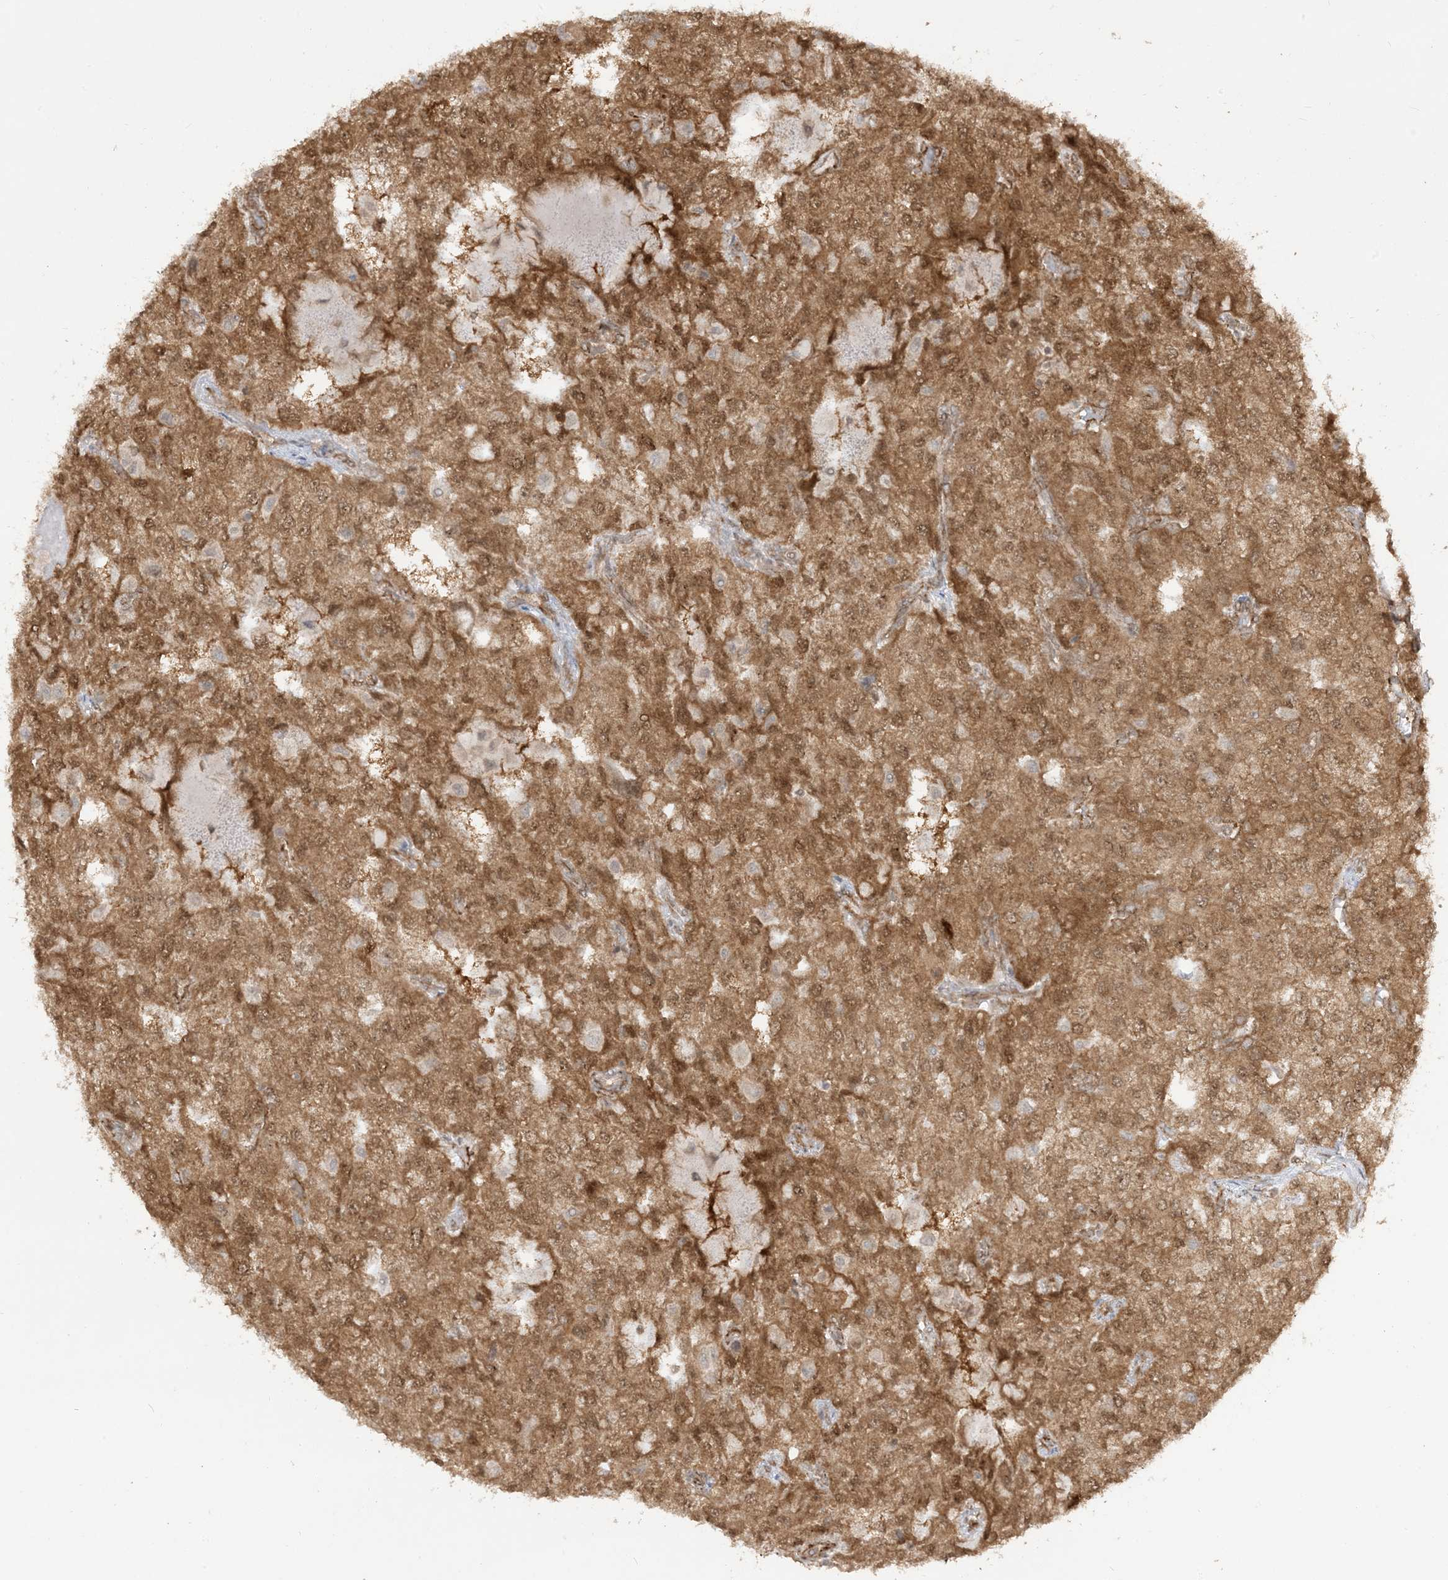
{"staining": {"intensity": "moderate", "quantity": ">75%", "location": "cytoplasmic/membranous,nuclear"}, "tissue": "renal cancer", "cell_type": "Tumor cells", "image_type": "cancer", "snomed": [{"axis": "morphology", "description": "Adenocarcinoma, NOS"}, {"axis": "topography", "description": "Kidney"}], "caption": "Adenocarcinoma (renal) tissue displays moderate cytoplasmic/membranous and nuclear expression in approximately >75% of tumor cells, visualized by immunohistochemistry.", "gene": "TBCC", "patient": {"sex": "female", "age": 54}}